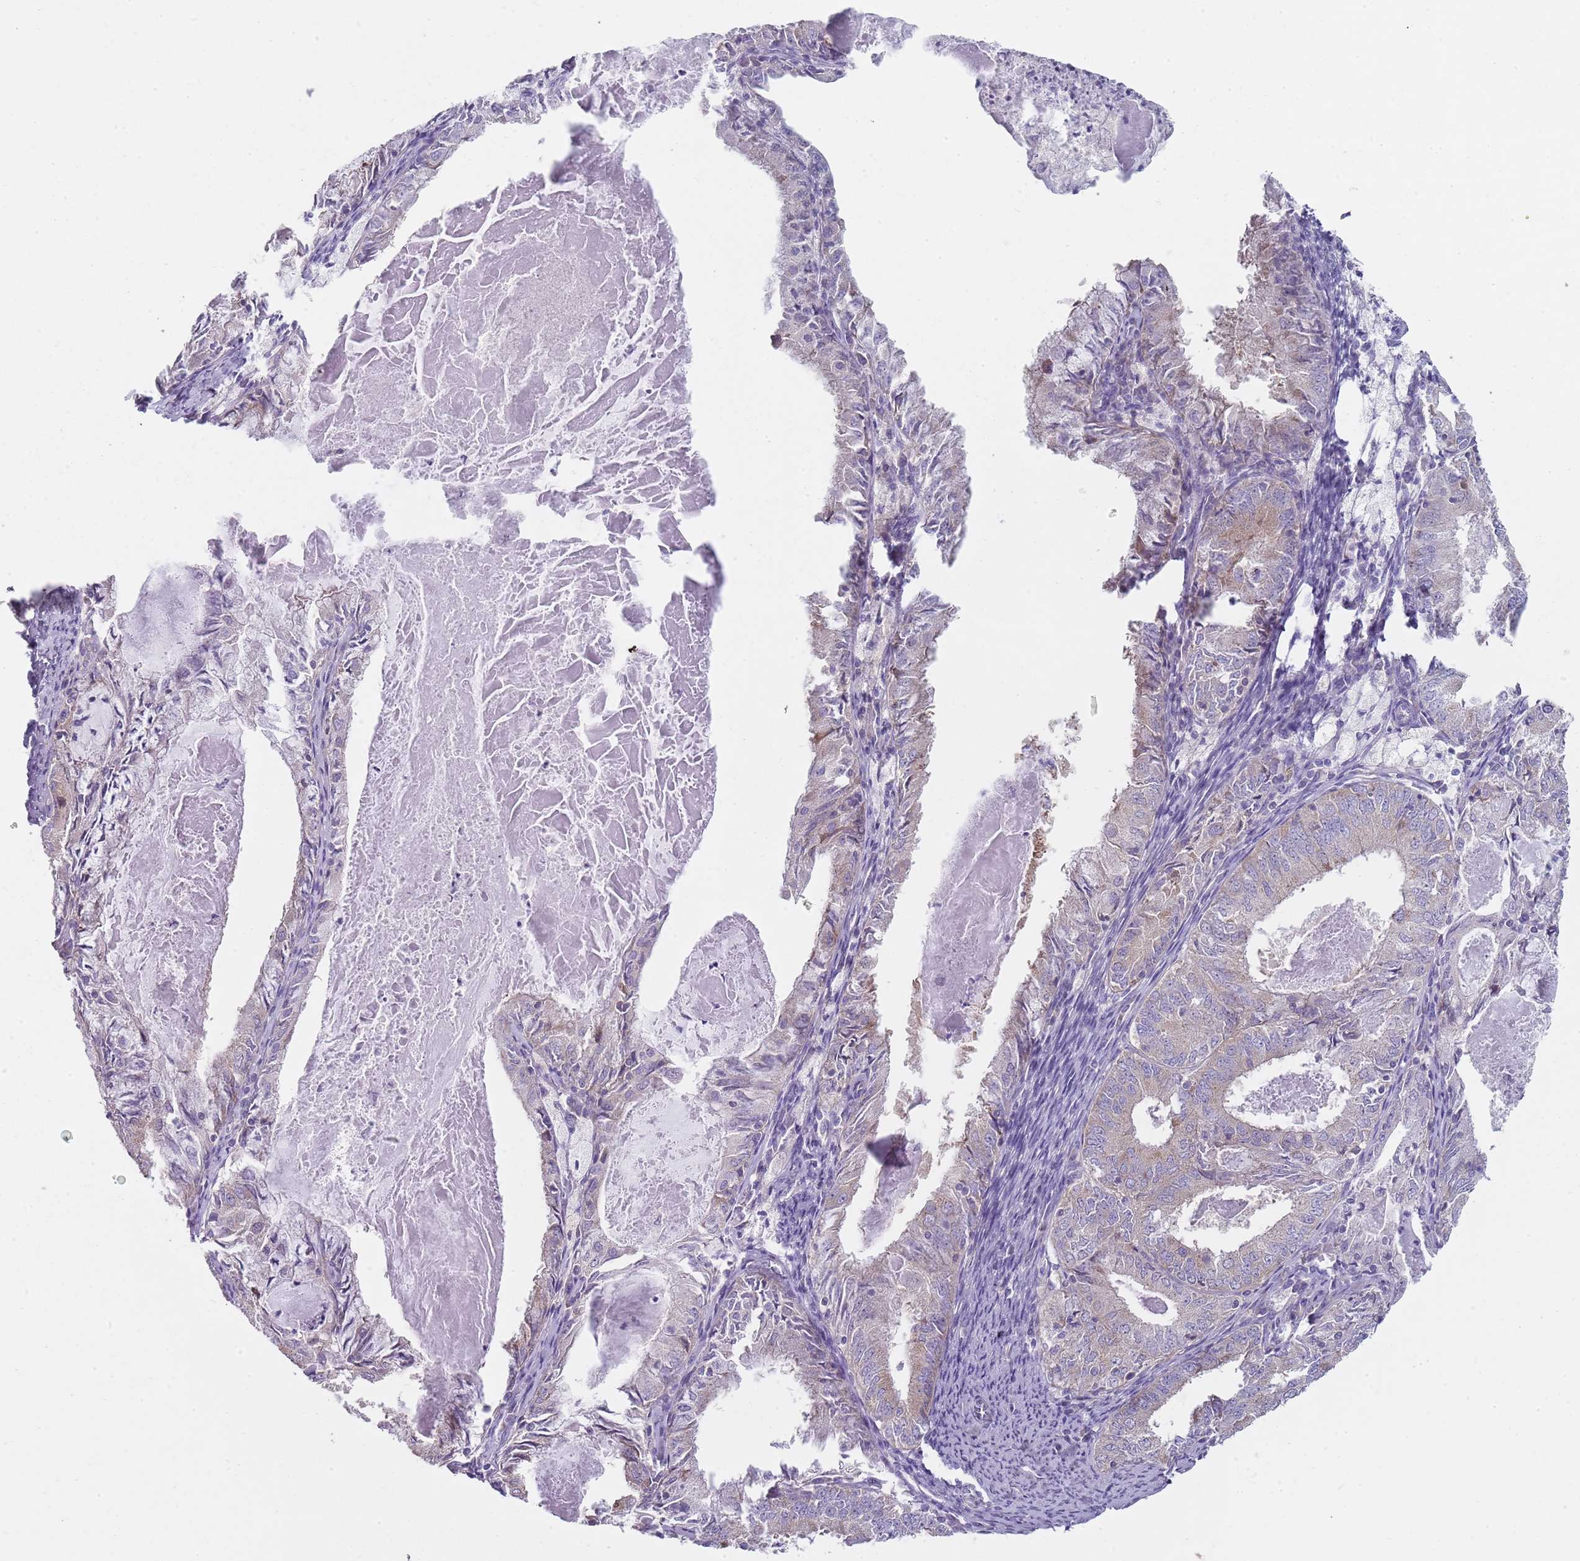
{"staining": {"intensity": "moderate", "quantity": "<25%", "location": "cytoplasmic/membranous"}, "tissue": "endometrial cancer", "cell_type": "Tumor cells", "image_type": "cancer", "snomed": [{"axis": "morphology", "description": "Adenocarcinoma, NOS"}, {"axis": "topography", "description": "Endometrium"}], "caption": "Protein staining of endometrial cancer tissue reveals moderate cytoplasmic/membranous expression in about <25% of tumor cells.", "gene": "SLC26A6", "patient": {"sex": "female", "age": 57}}